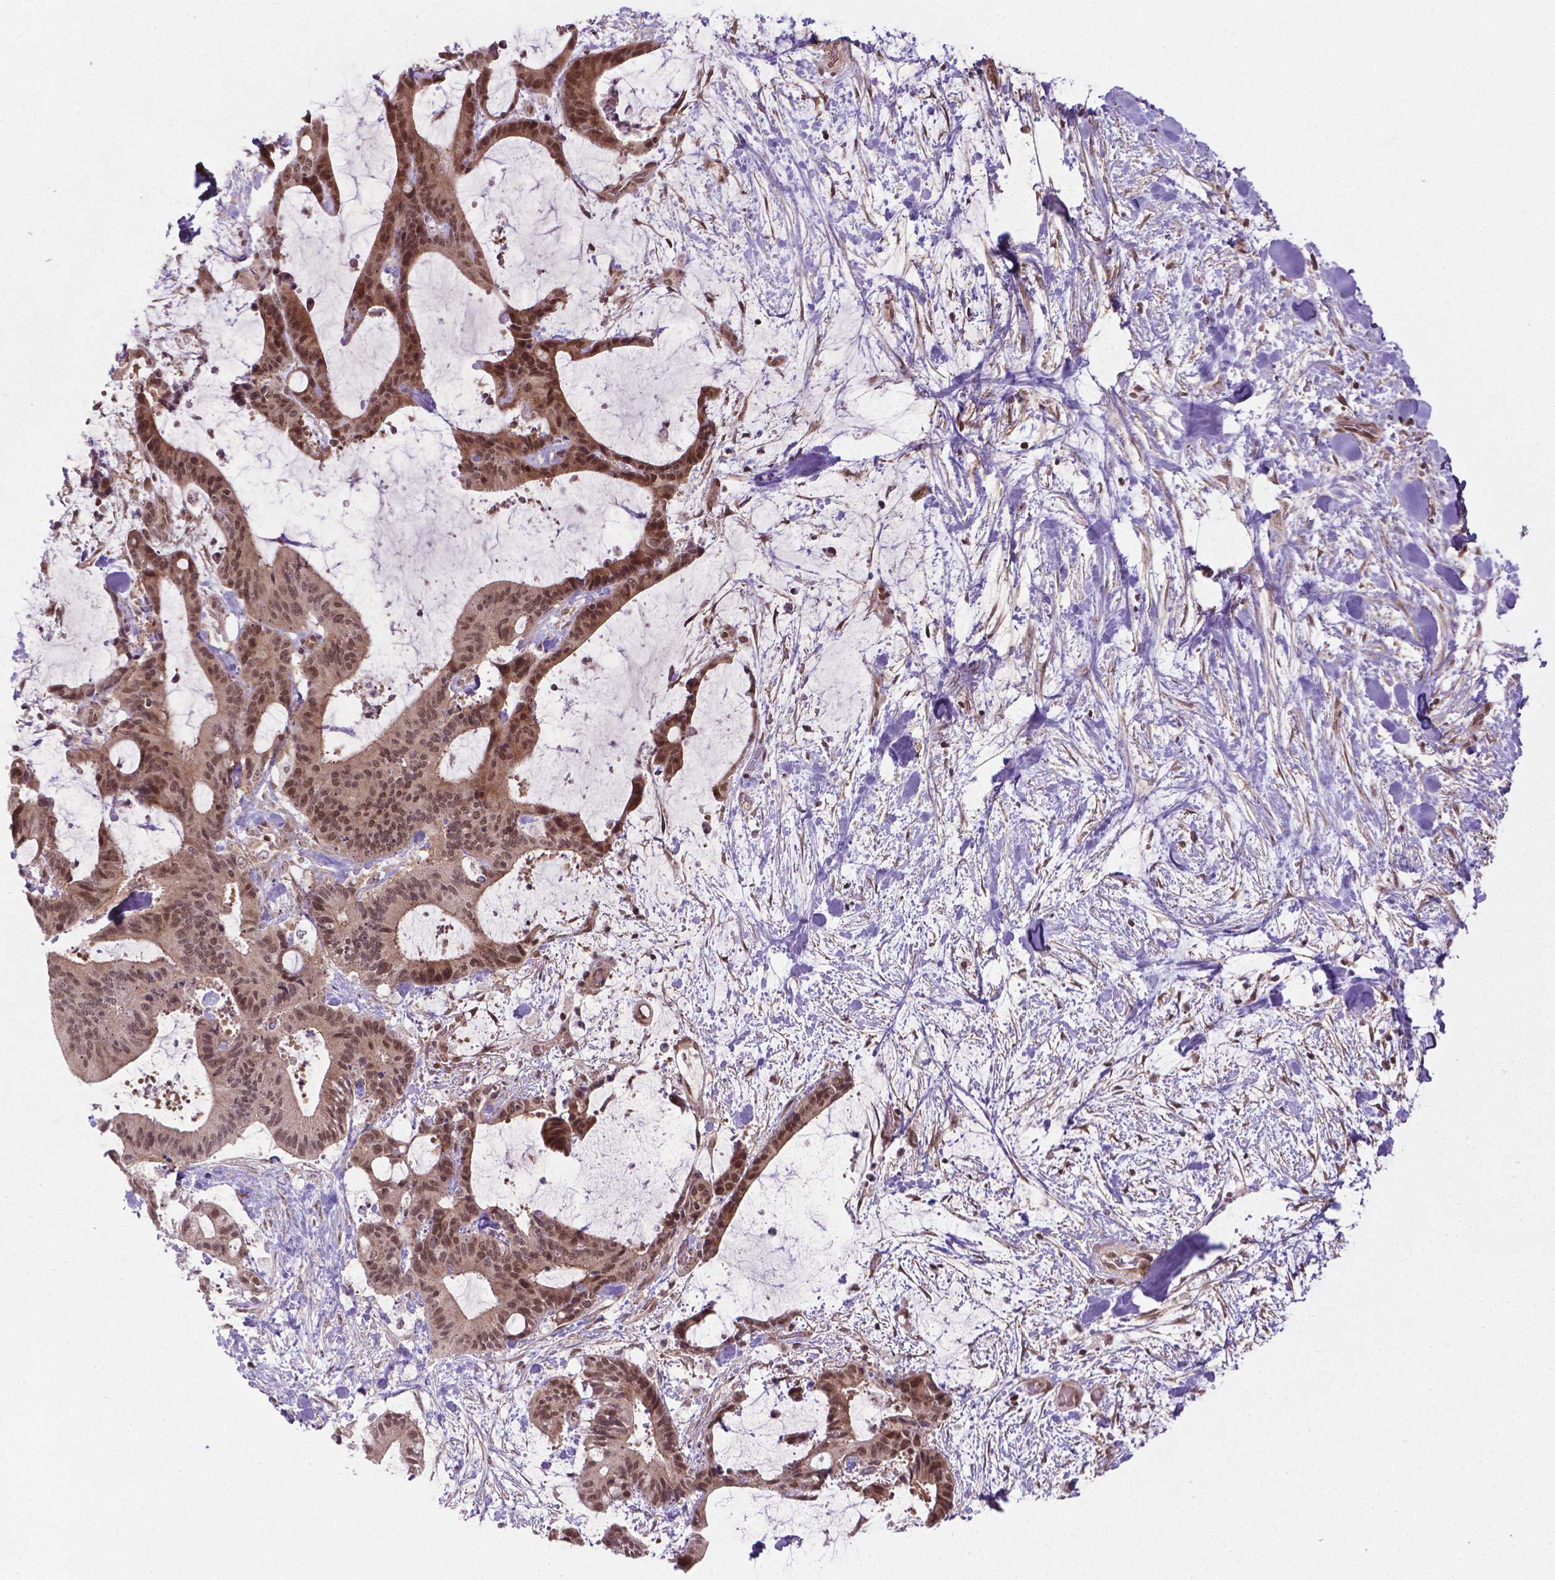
{"staining": {"intensity": "moderate", "quantity": ">75%", "location": "nuclear"}, "tissue": "liver cancer", "cell_type": "Tumor cells", "image_type": "cancer", "snomed": [{"axis": "morphology", "description": "Cholangiocarcinoma"}, {"axis": "topography", "description": "Liver"}], "caption": "IHC staining of liver cholangiocarcinoma, which shows medium levels of moderate nuclear expression in about >75% of tumor cells indicating moderate nuclear protein expression. The staining was performed using DAB (brown) for protein detection and nuclei were counterstained in hematoxylin (blue).", "gene": "ANKRD54", "patient": {"sex": "female", "age": 73}}